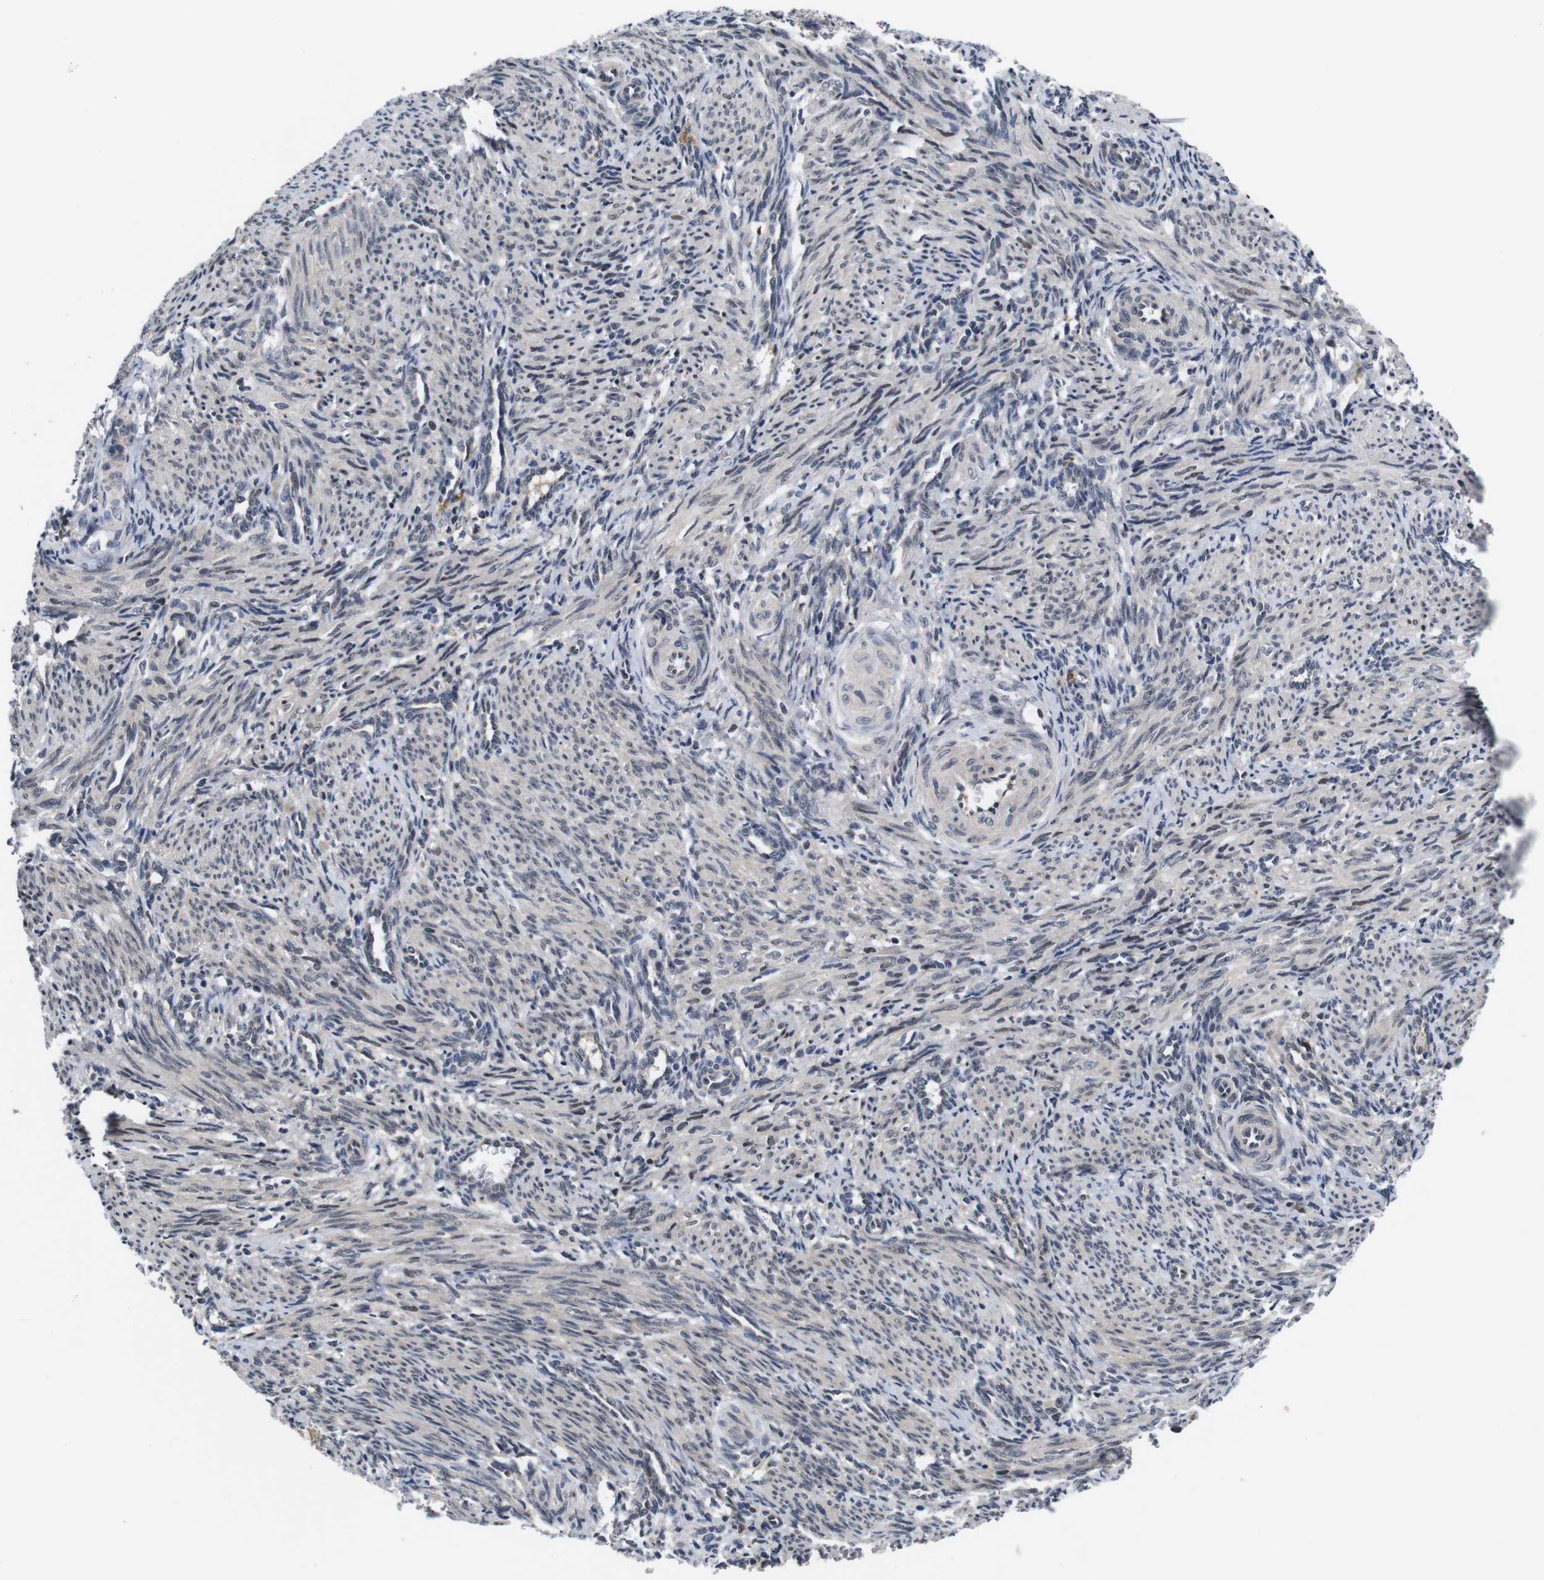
{"staining": {"intensity": "weak", "quantity": "25%-75%", "location": "cytoplasmic/membranous,nuclear"}, "tissue": "smooth muscle", "cell_type": "Smooth muscle cells", "image_type": "normal", "snomed": [{"axis": "morphology", "description": "Normal tissue, NOS"}, {"axis": "topography", "description": "Endometrium"}], "caption": "DAB immunohistochemical staining of unremarkable human smooth muscle exhibits weak cytoplasmic/membranous,nuclear protein positivity in approximately 25%-75% of smooth muscle cells.", "gene": "ZBTB46", "patient": {"sex": "female", "age": 33}}